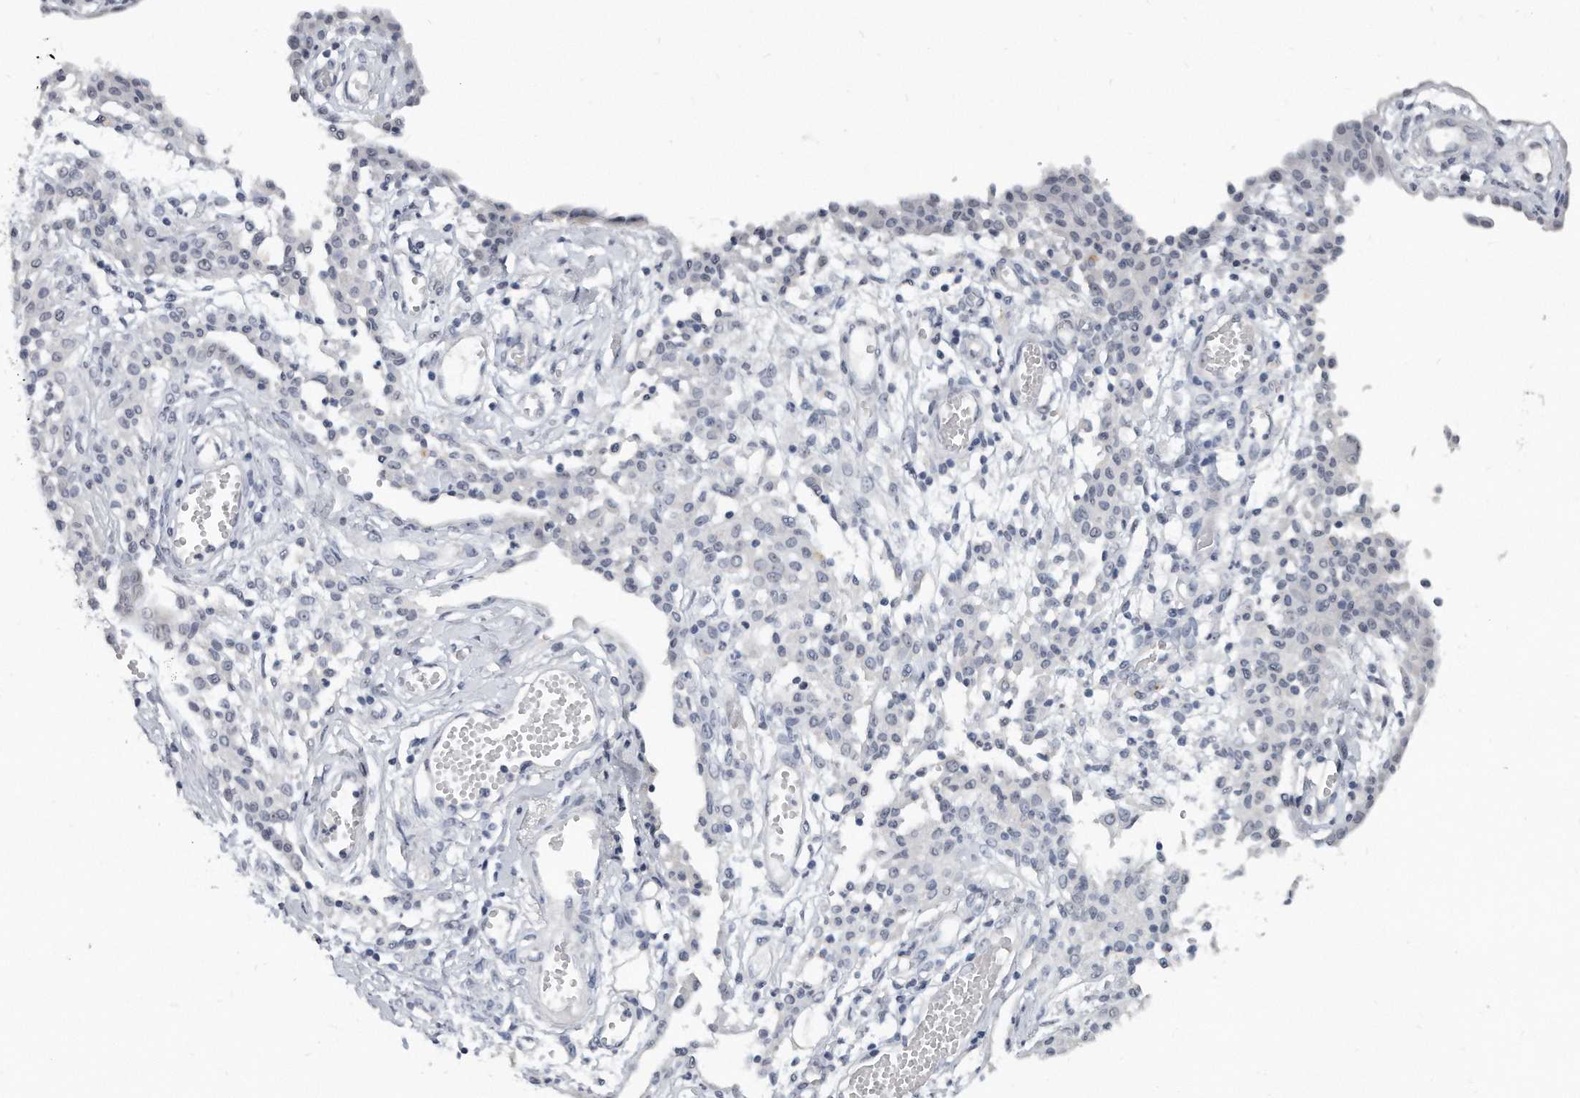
{"staining": {"intensity": "negative", "quantity": "none", "location": "none"}, "tissue": "ovarian cancer", "cell_type": "Tumor cells", "image_type": "cancer", "snomed": [{"axis": "morphology", "description": "Carcinoma, endometroid"}, {"axis": "topography", "description": "Ovary"}], "caption": "Immunohistochemistry (IHC) photomicrograph of ovarian cancer (endometroid carcinoma) stained for a protein (brown), which displays no expression in tumor cells.", "gene": "TFCP2L1", "patient": {"sex": "female", "age": 42}}